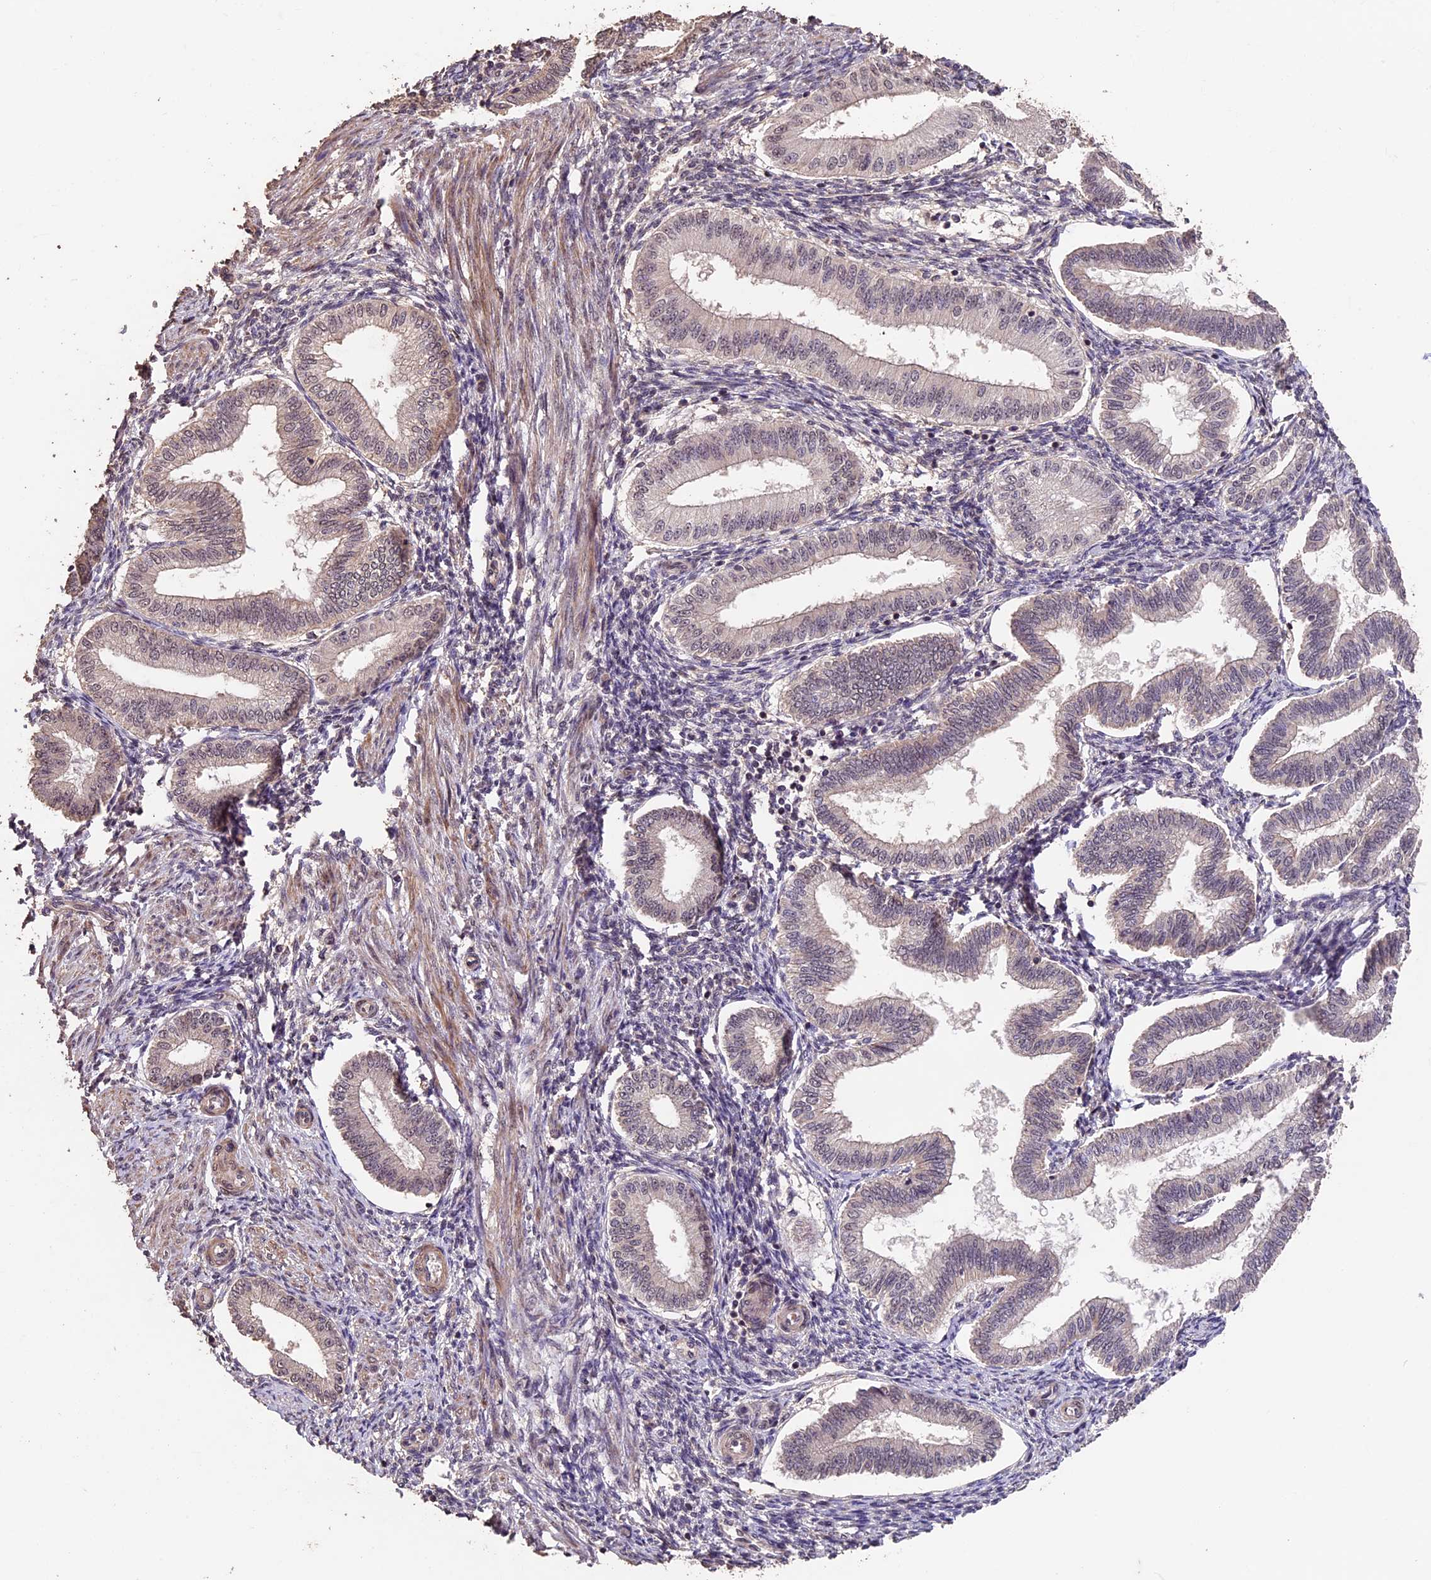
{"staining": {"intensity": "weak", "quantity": "<25%", "location": "cytoplasmic/membranous"}, "tissue": "endometrium", "cell_type": "Cells in endometrial stroma", "image_type": "normal", "snomed": [{"axis": "morphology", "description": "Normal tissue, NOS"}, {"axis": "topography", "description": "Endometrium"}], "caption": "A high-resolution micrograph shows immunohistochemistry staining of benign endometrium, which reveals no significant staining in cells in endometrial stroma. (DAB immunohistochemistry with hematoxylin counter stain).", "gene": "GNB5", "patient": {"sex": "female", "age": 39}}